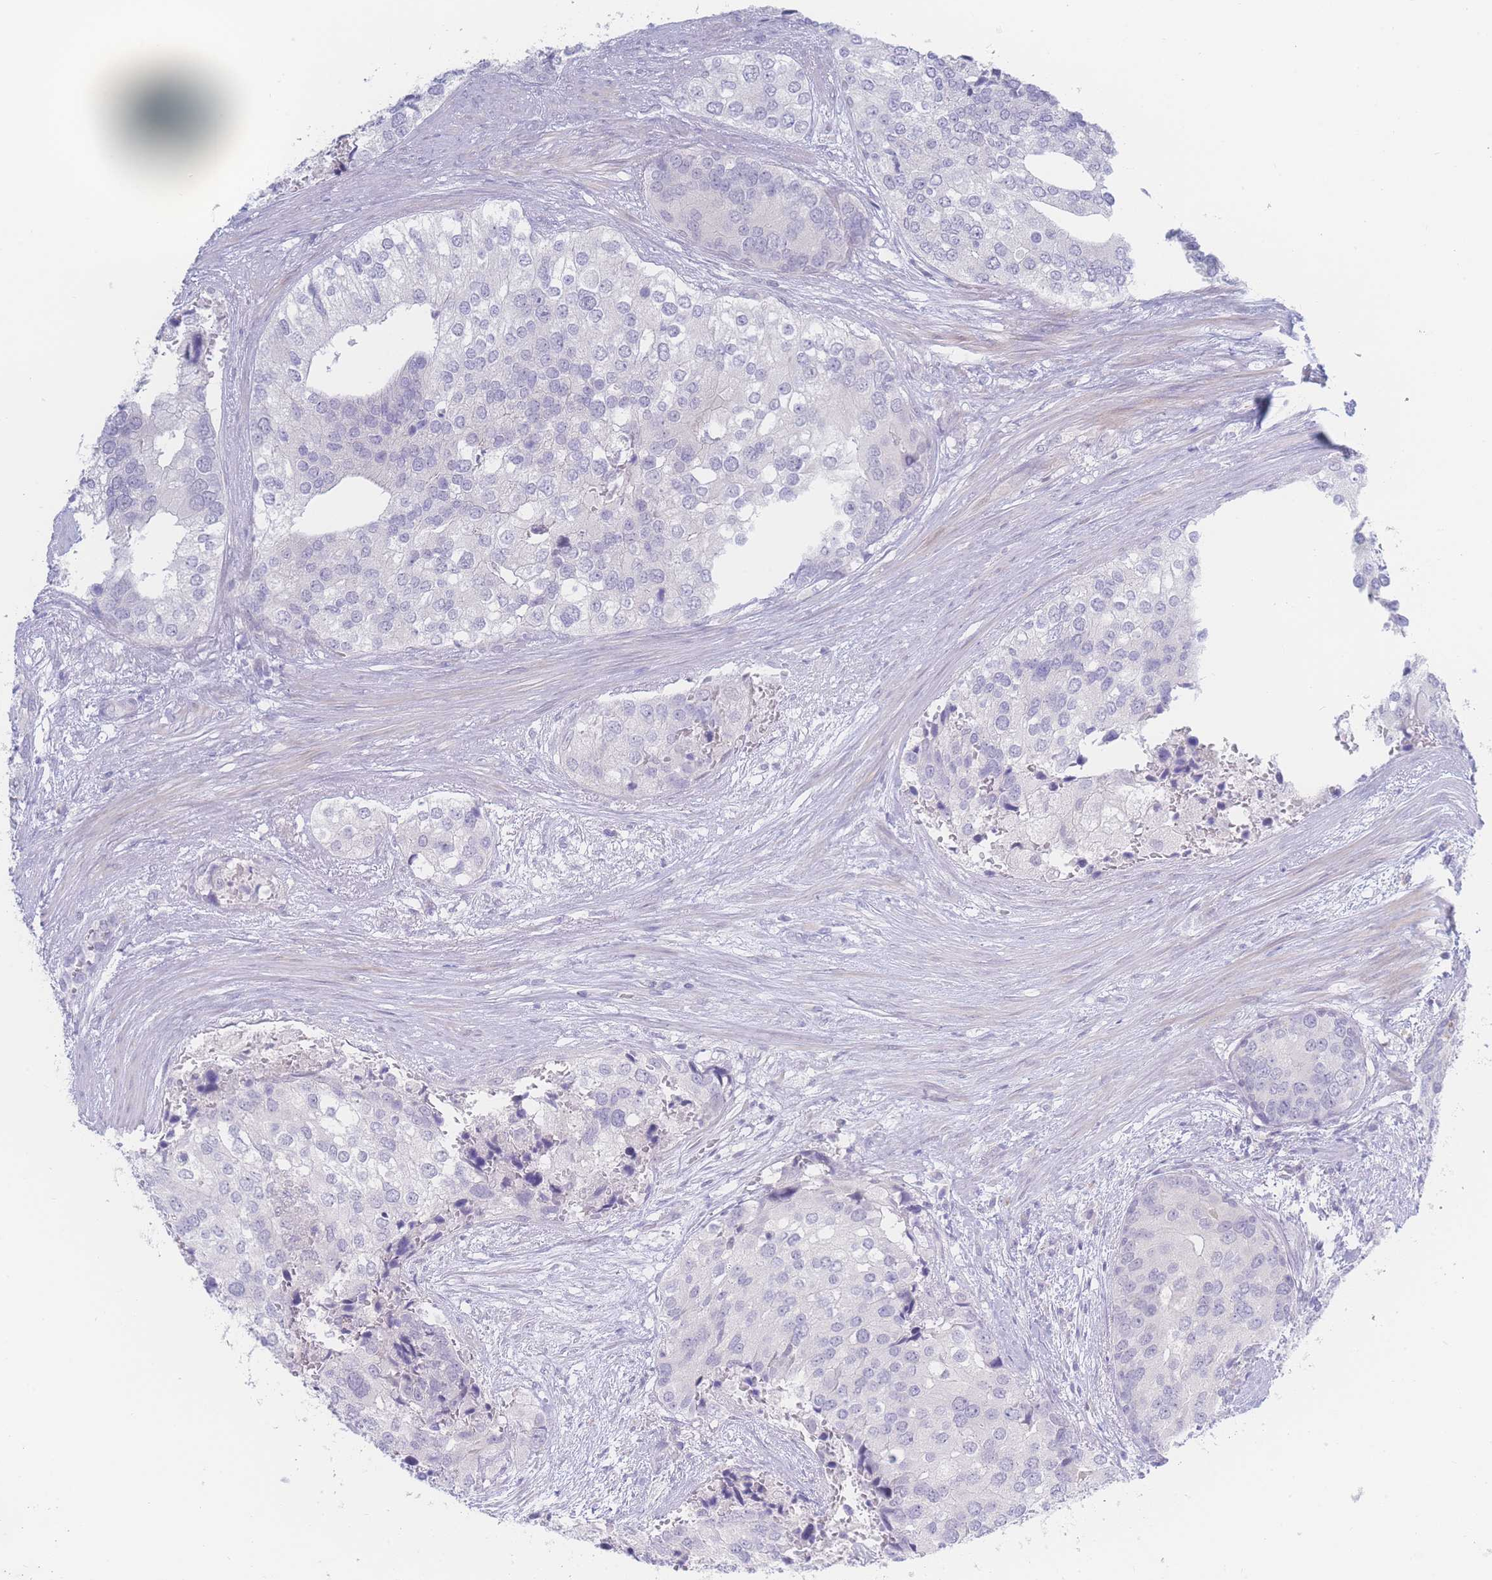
{"staining": {"intensity": "negative", "quantity": "none", "location": "none"}, "tissue": "prostate cancer", "cell_type": "Tumor cells", "image_type": "cancer", "snomed": [{"axis": "morphology", "description": "Adenocarcinoma, High grade"}, {"axis": "topography", "description": "Prostate"}], "caption": "DAB (3,3'-diaminobenzidine) immunohistochemical staining of prostate high-grade adenocarcinoma exhibits no significant staining in tumor cells.", "gene": "PRSS22", "patient": {"sex": "male", "age": 62}}